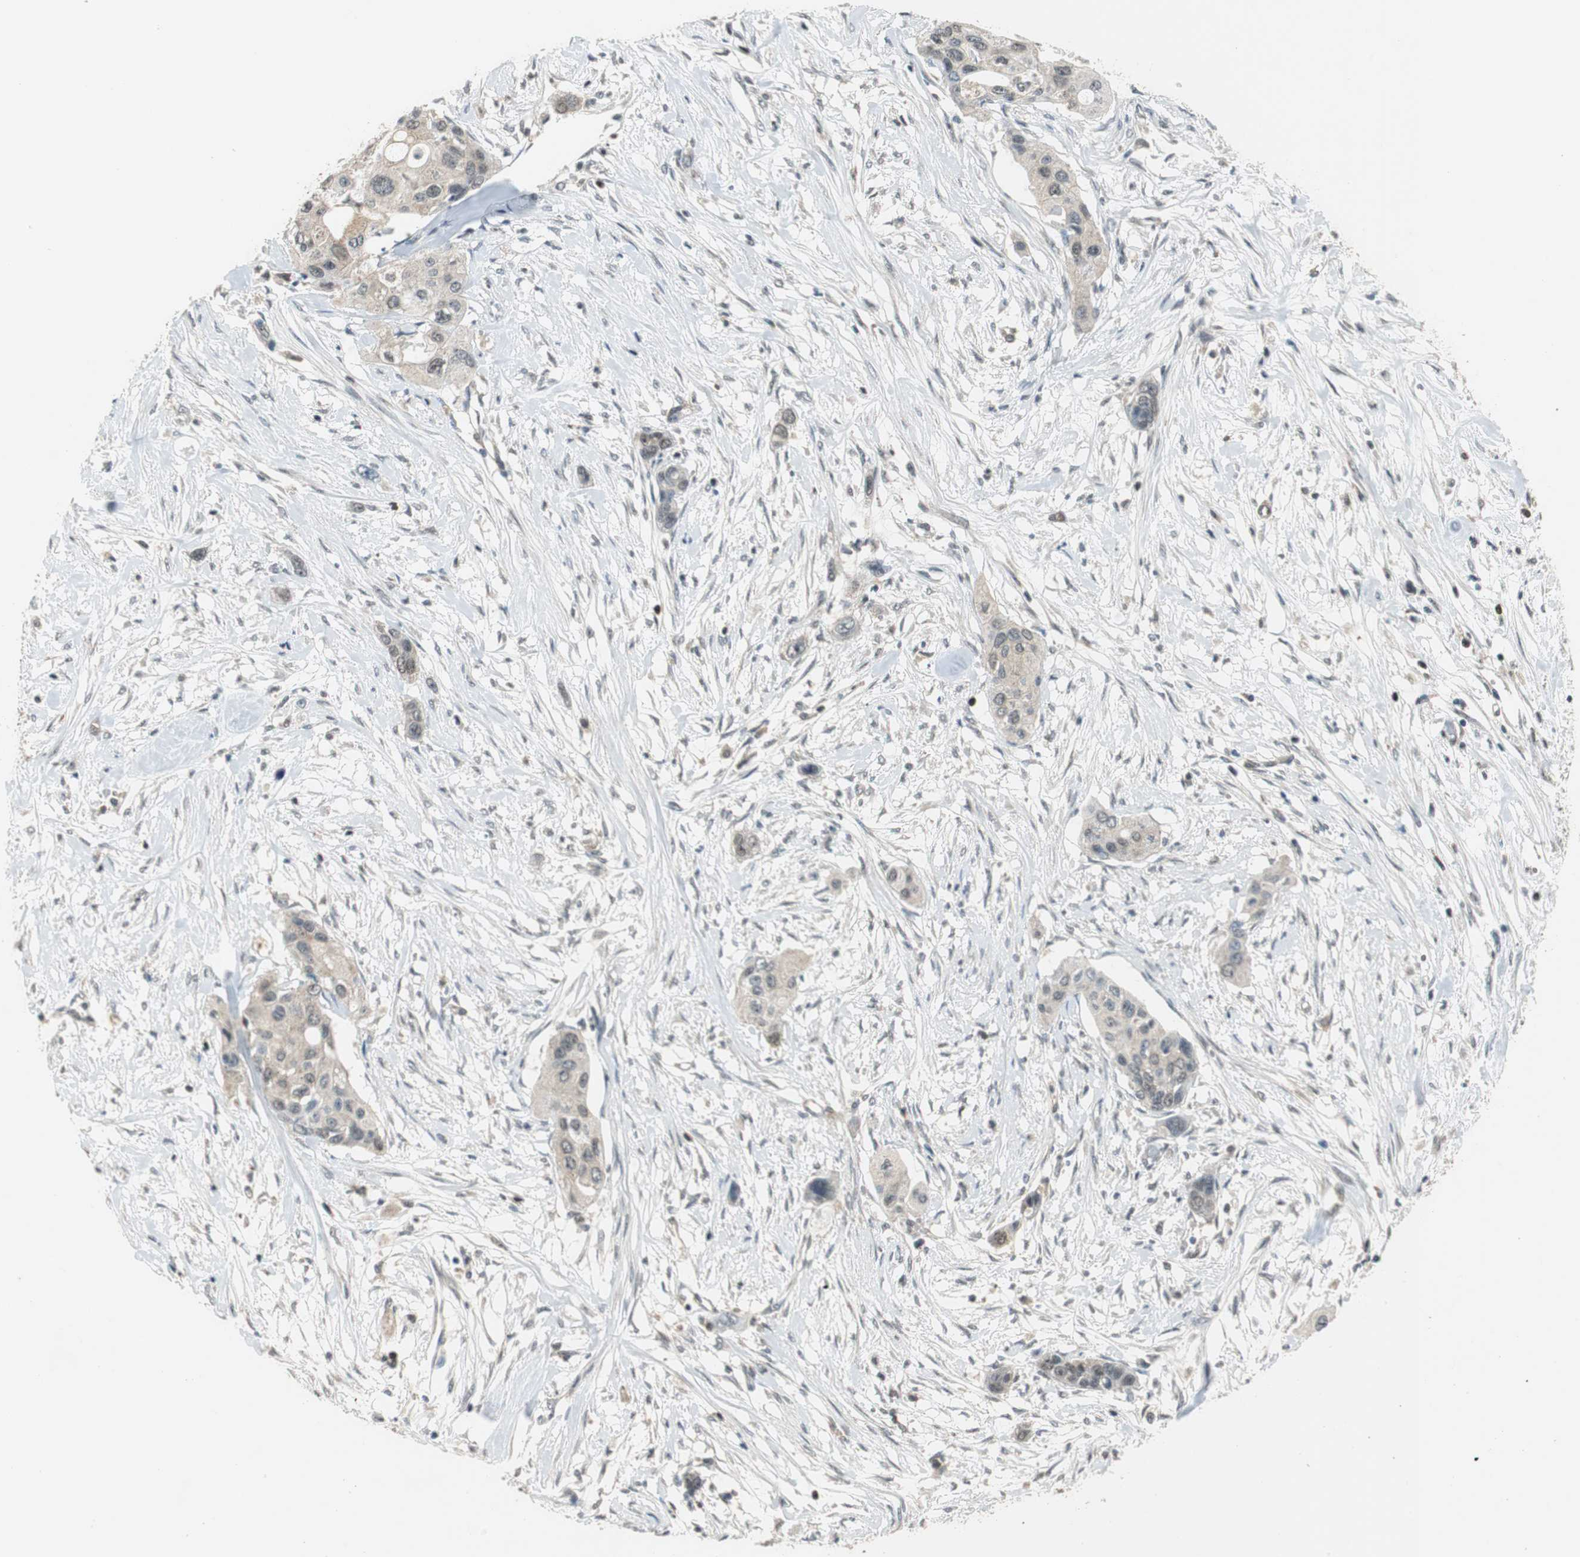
{"staining": {"intensity": "weak", "quantity": "25%-75%", "location": "cytoplasmic/membranous"}, "tissue": "pancreatic cancer", "cell_type": "Tumor cells", "image_type": "cancer", "snomed": [{"axis": "morphology", "description": "Adenocarcinoma, NOS"}, {"axis": "topography", "description": "Pancreas"}], "caption": "Protein analysis of pancreatic adenocarcinoma tissue demonstrates weak cytoplasmic/membranous staining in about 25%-75% of tumor cells.", "gene": "GSDMD", "patient": {"sex": "female", "age": 60}}